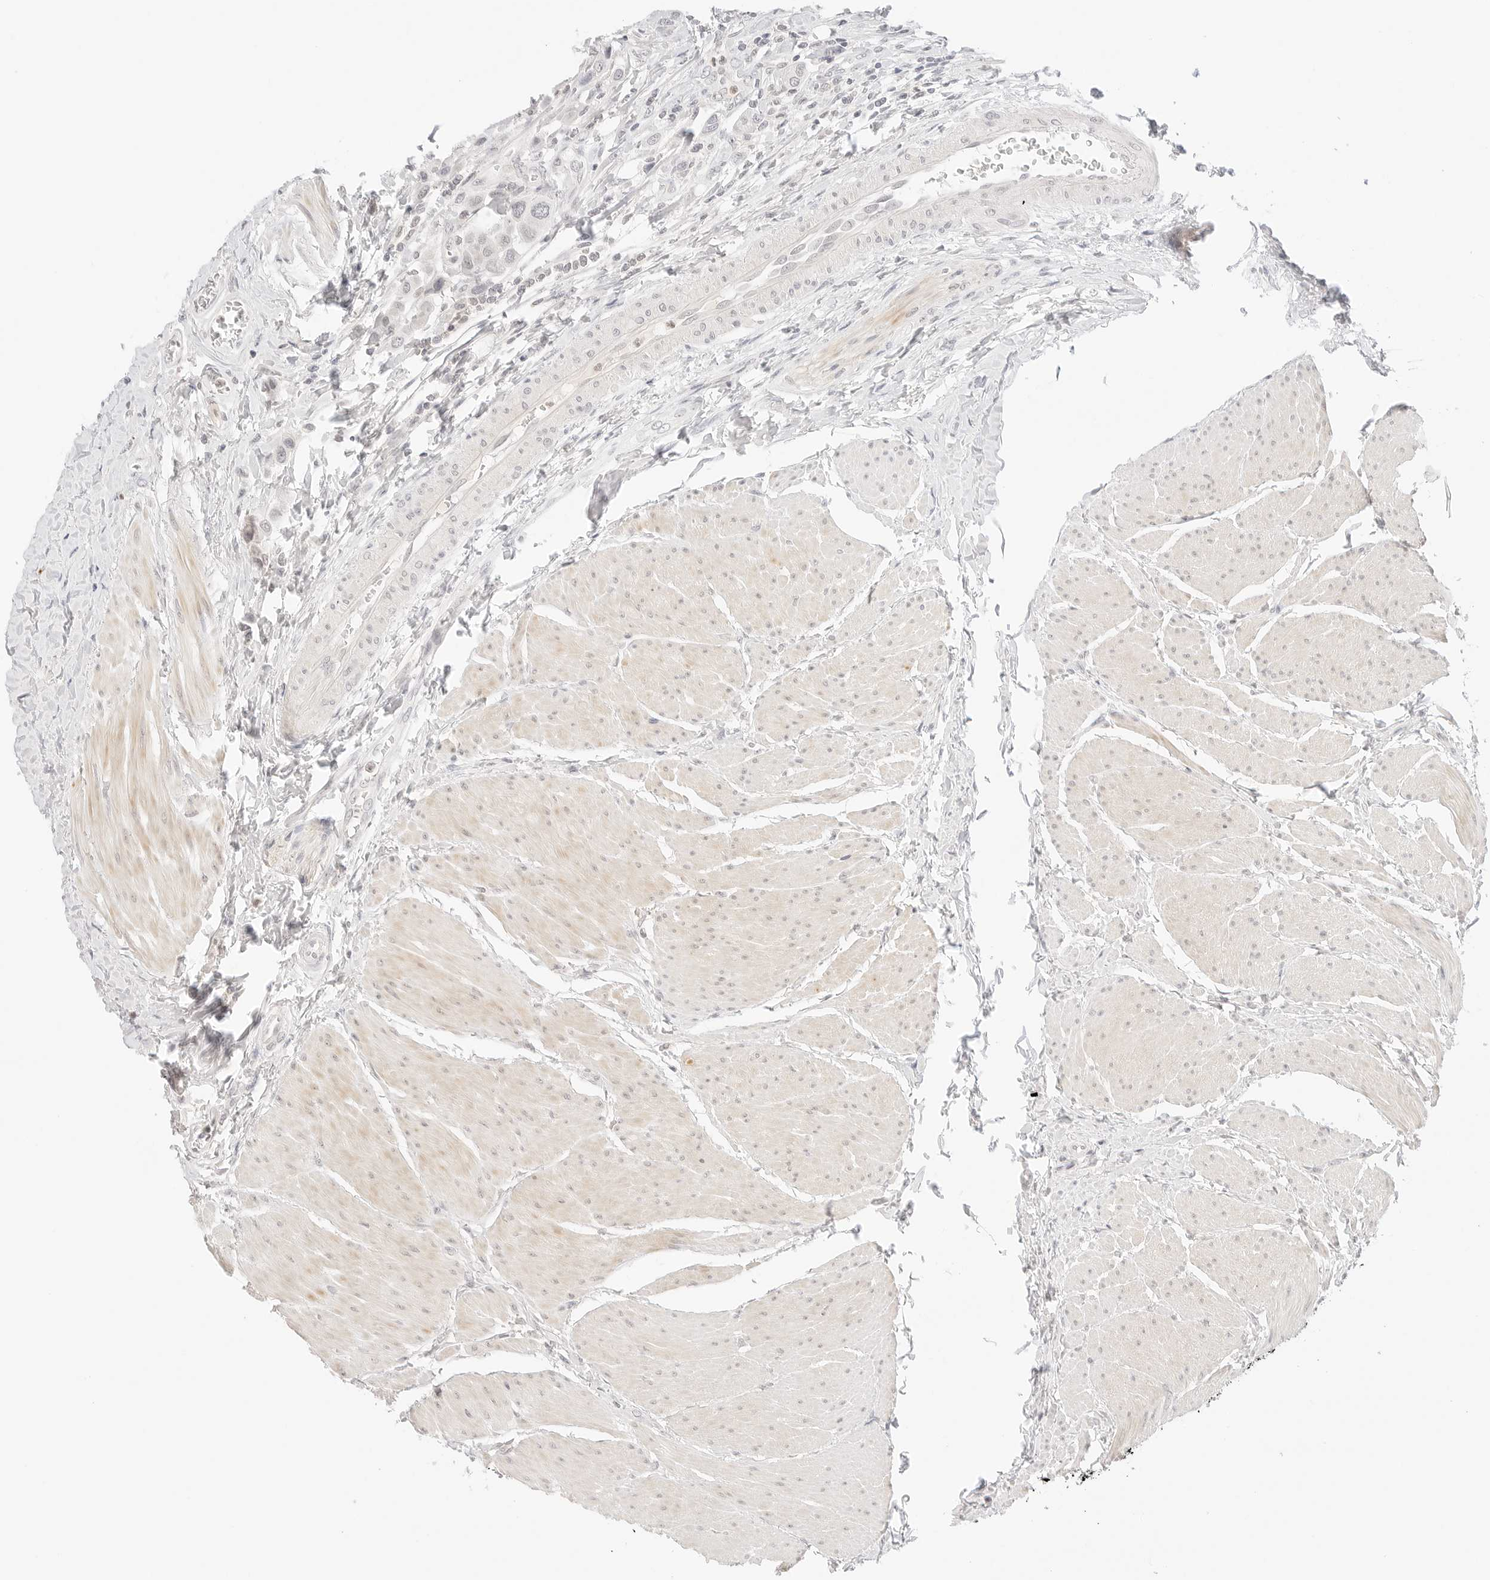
{"staining": {"intensity": "negative", "quantity": "none", "location": "none"}, "tissue": "urothelial cancer", "cell_type": "Tumor cells", "image_type": "cancer", "snomed": [{"axis": "morphology", "description": "Urothelial carcinoma, High grade"}, {"axis": "topography", "description": "Urinary bladder"}], "caption": "There is no significant staining in tumor cells of urothelial carcinoma (high-grade).", "gene": "GNAS", "patient": {"sex": "male", "age": 50}}